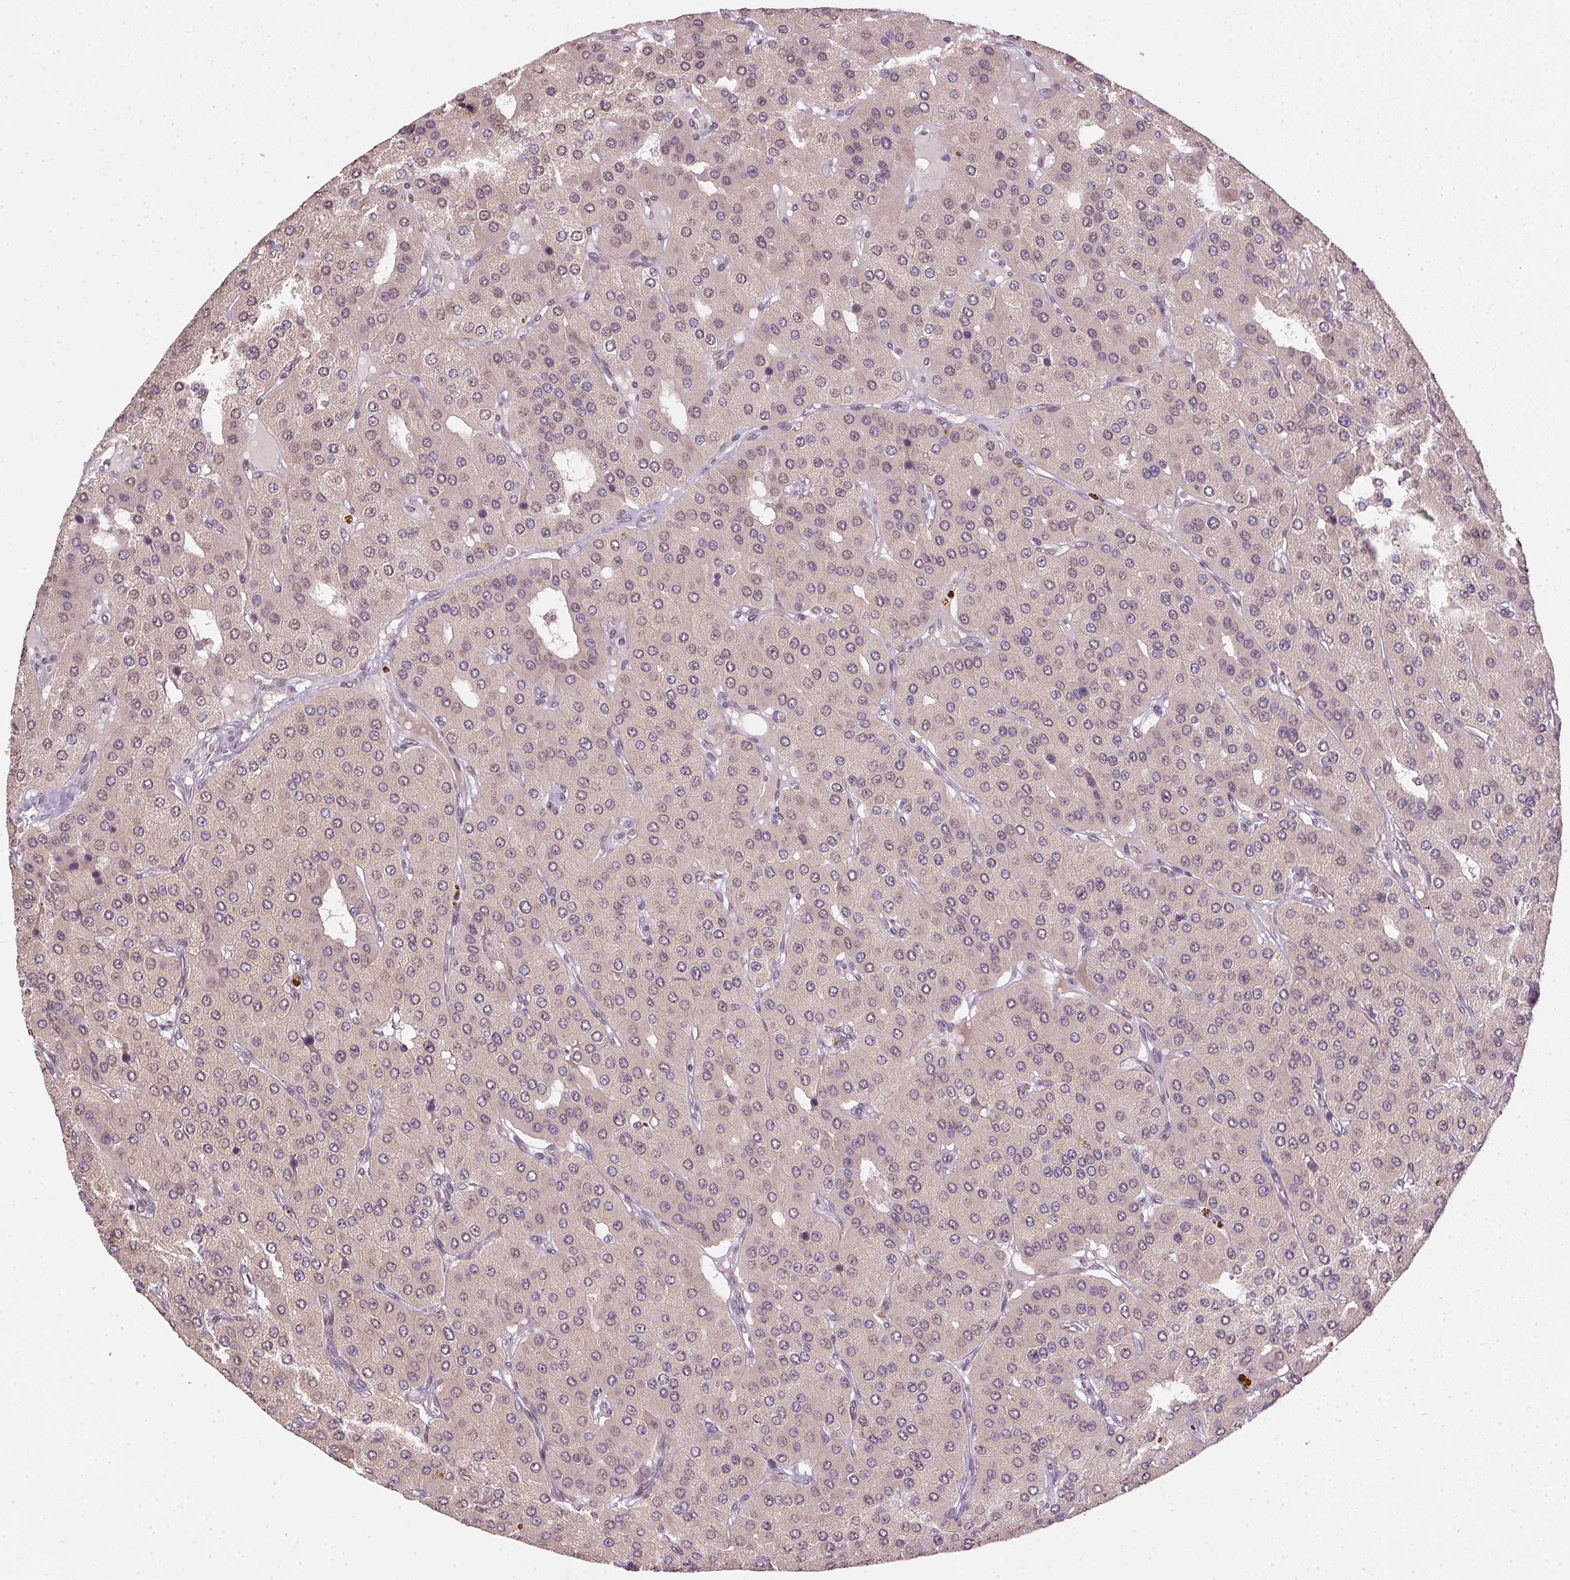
{"staining": {"intensity": "weak", "quantity": "<25%", "location": "cytoplasmic/membranous"}, "tissue": "parathyroid gland", "cell_type": "Glandular cells", "image_type": "normal", "snomed": [{"axis": "morphology", "description": "Normal tissue, NOS"}, {"axis": "morphology", "description": "Adenoma, NOS"}, {"axis": "topography", "description": "Parathyroid gland"}], "caption": "This is an immunohistochemistry image of normal parathyroid gland. There is no positivity in glandular cells.", "gene": "PPP4R4", "patient": {"sex": "female", "age": 86}}